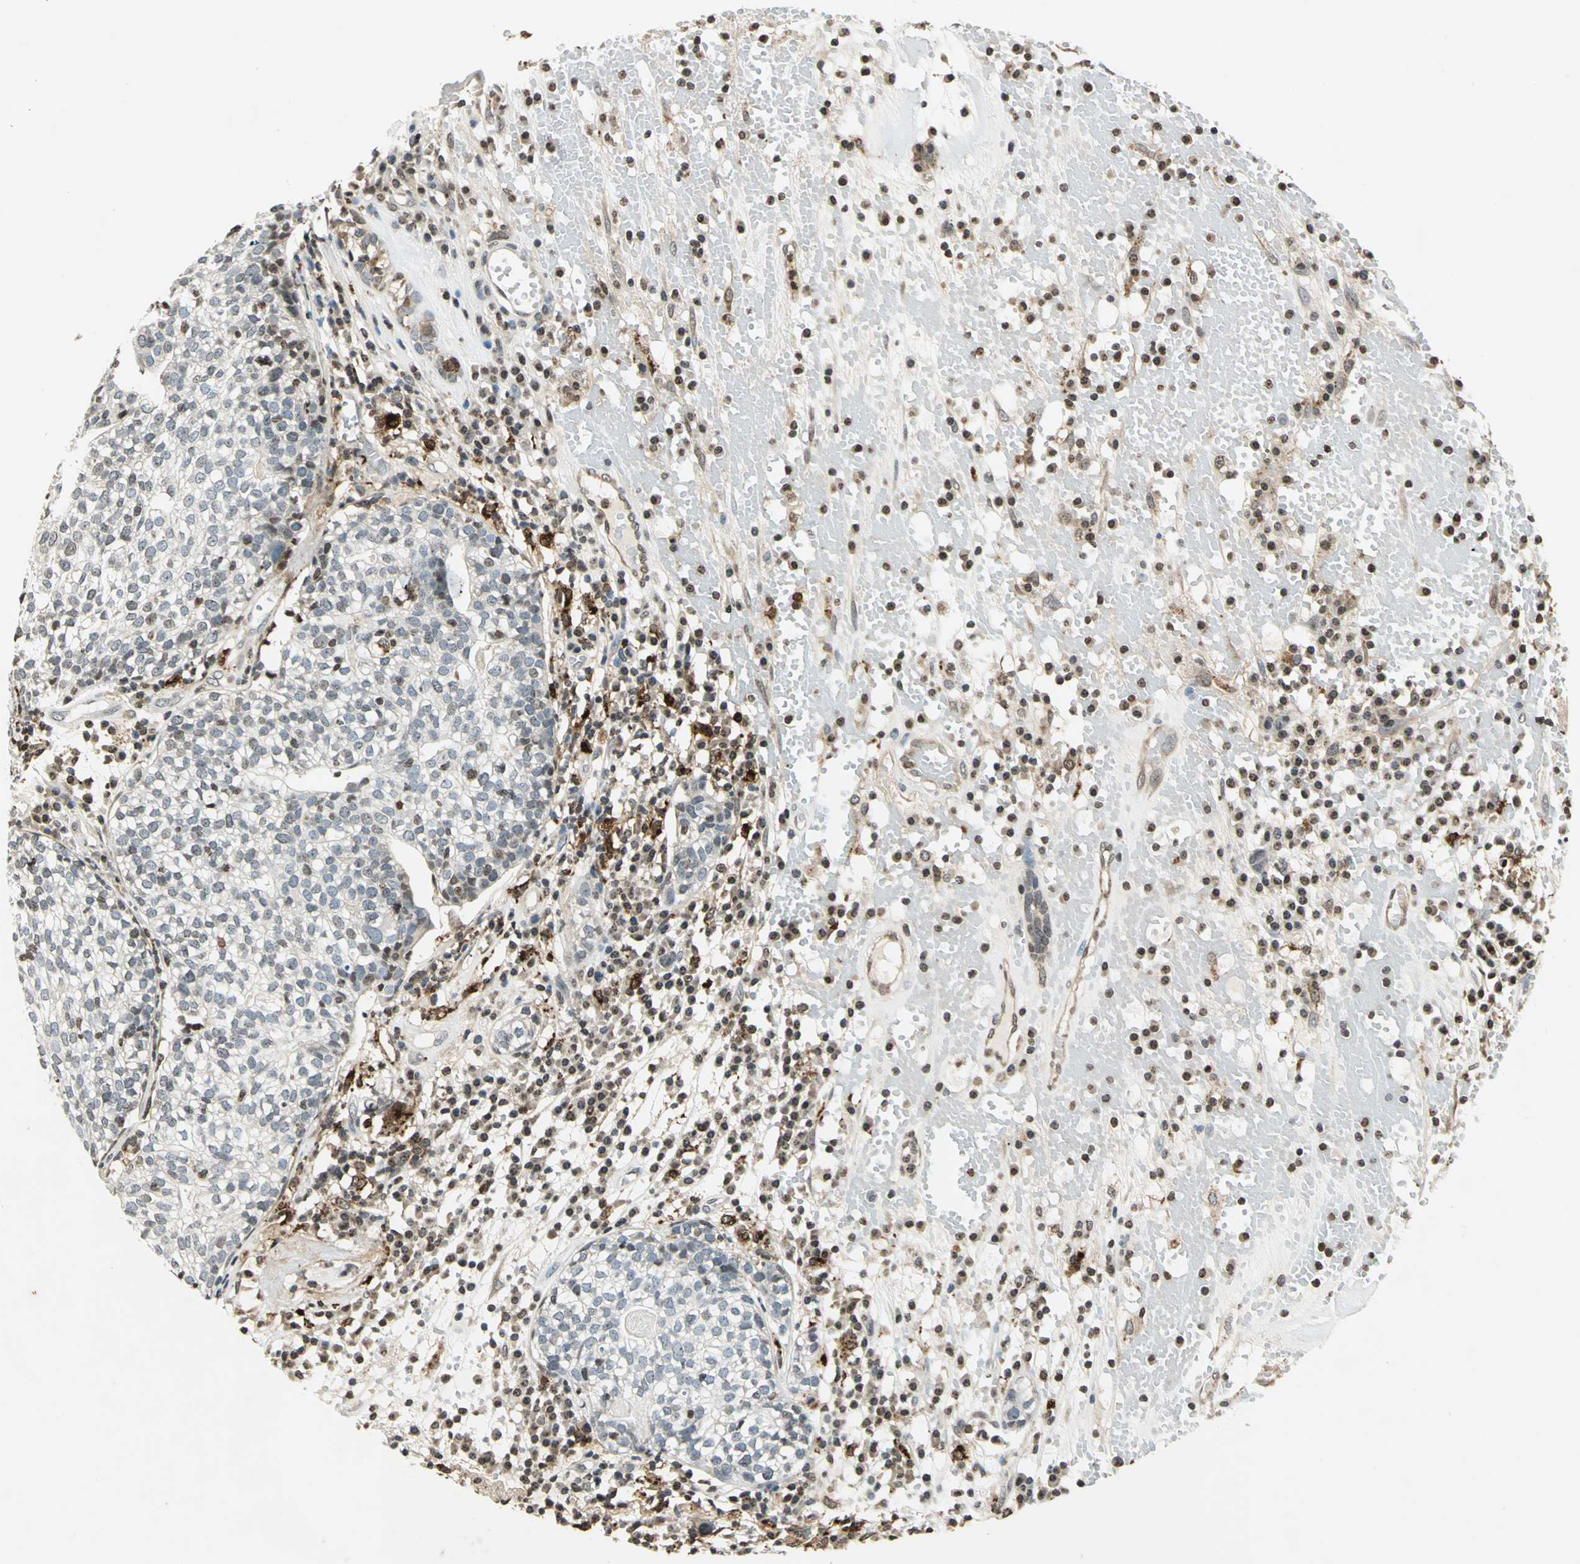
{"staining": {"intensity": "weak", "quantity": "25%-75%", "location": "cytoplasmic/membranous,nuclear"}, "tissue": "head and neck cancer", "cell_type": "Tumor cells", "image_type": "cancer", "snomed": [{"axis": "morphology", "description": "Adenocarcinoma, NOS"}, {"axis": "topography", "description": "Salivary gland"}, {"axis": "topography", "description": "Head-Neck"}], "caption": "Protein expression analysis of adenocarcinoma (head and neck) reveals weak cytoplasmic/membranous and nuclear expression in approximately 25%-75% of tumor cells. Using DAB (brown) and hematoxylin (blue) stains, captured at high magnification using brightfield microscopy.", "gene": "LGALS3", "patient": {"sex": "female", "age": 65}}